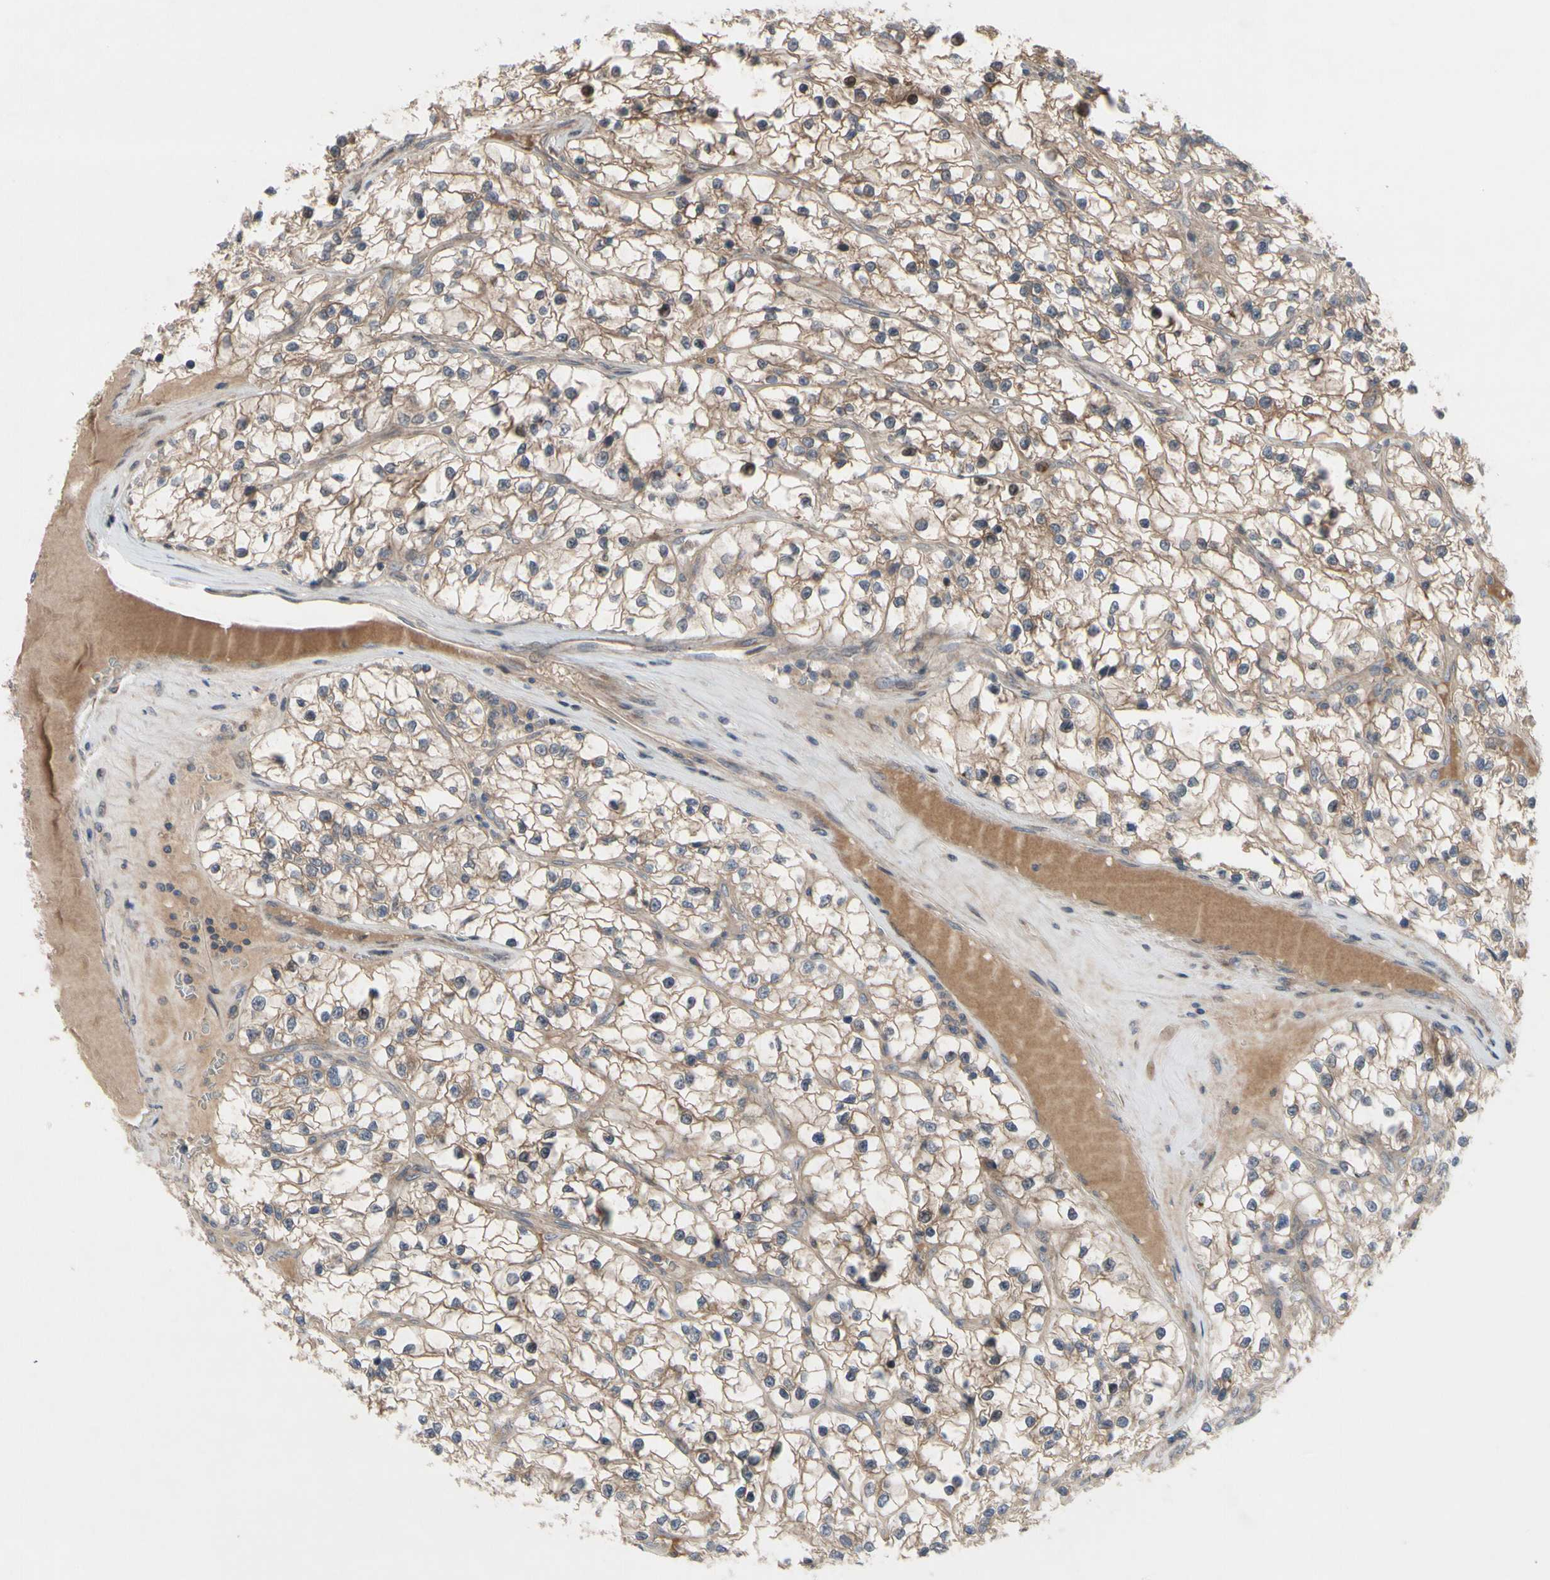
{"staining": {"intensity": "moderate", "quantity": ">75%", "location": "cytoplasmic/membranous"}, "tissue": "renal cancer", "cell_type": "Tumor cells", "image_type": "cancer", "snomed": [{"axis": "morphology", "description": "Adenocarcinoma, NOS"}, {"axis": "topography", "description": "Kidney"}], "caption": "Immunohistochemistry (IHC) micrograph of neoplastic tissue: human adenocarcinoma (renal) stained using IHC demonstrates medium levels of moderate protein expression localized specifically in the cytoplasmic/membranous of tumor cells, appearing as a cytoplasmic/membranous brown color.", "gene": "OAZ1", "patient": {"sex": "female", "age": 57}}